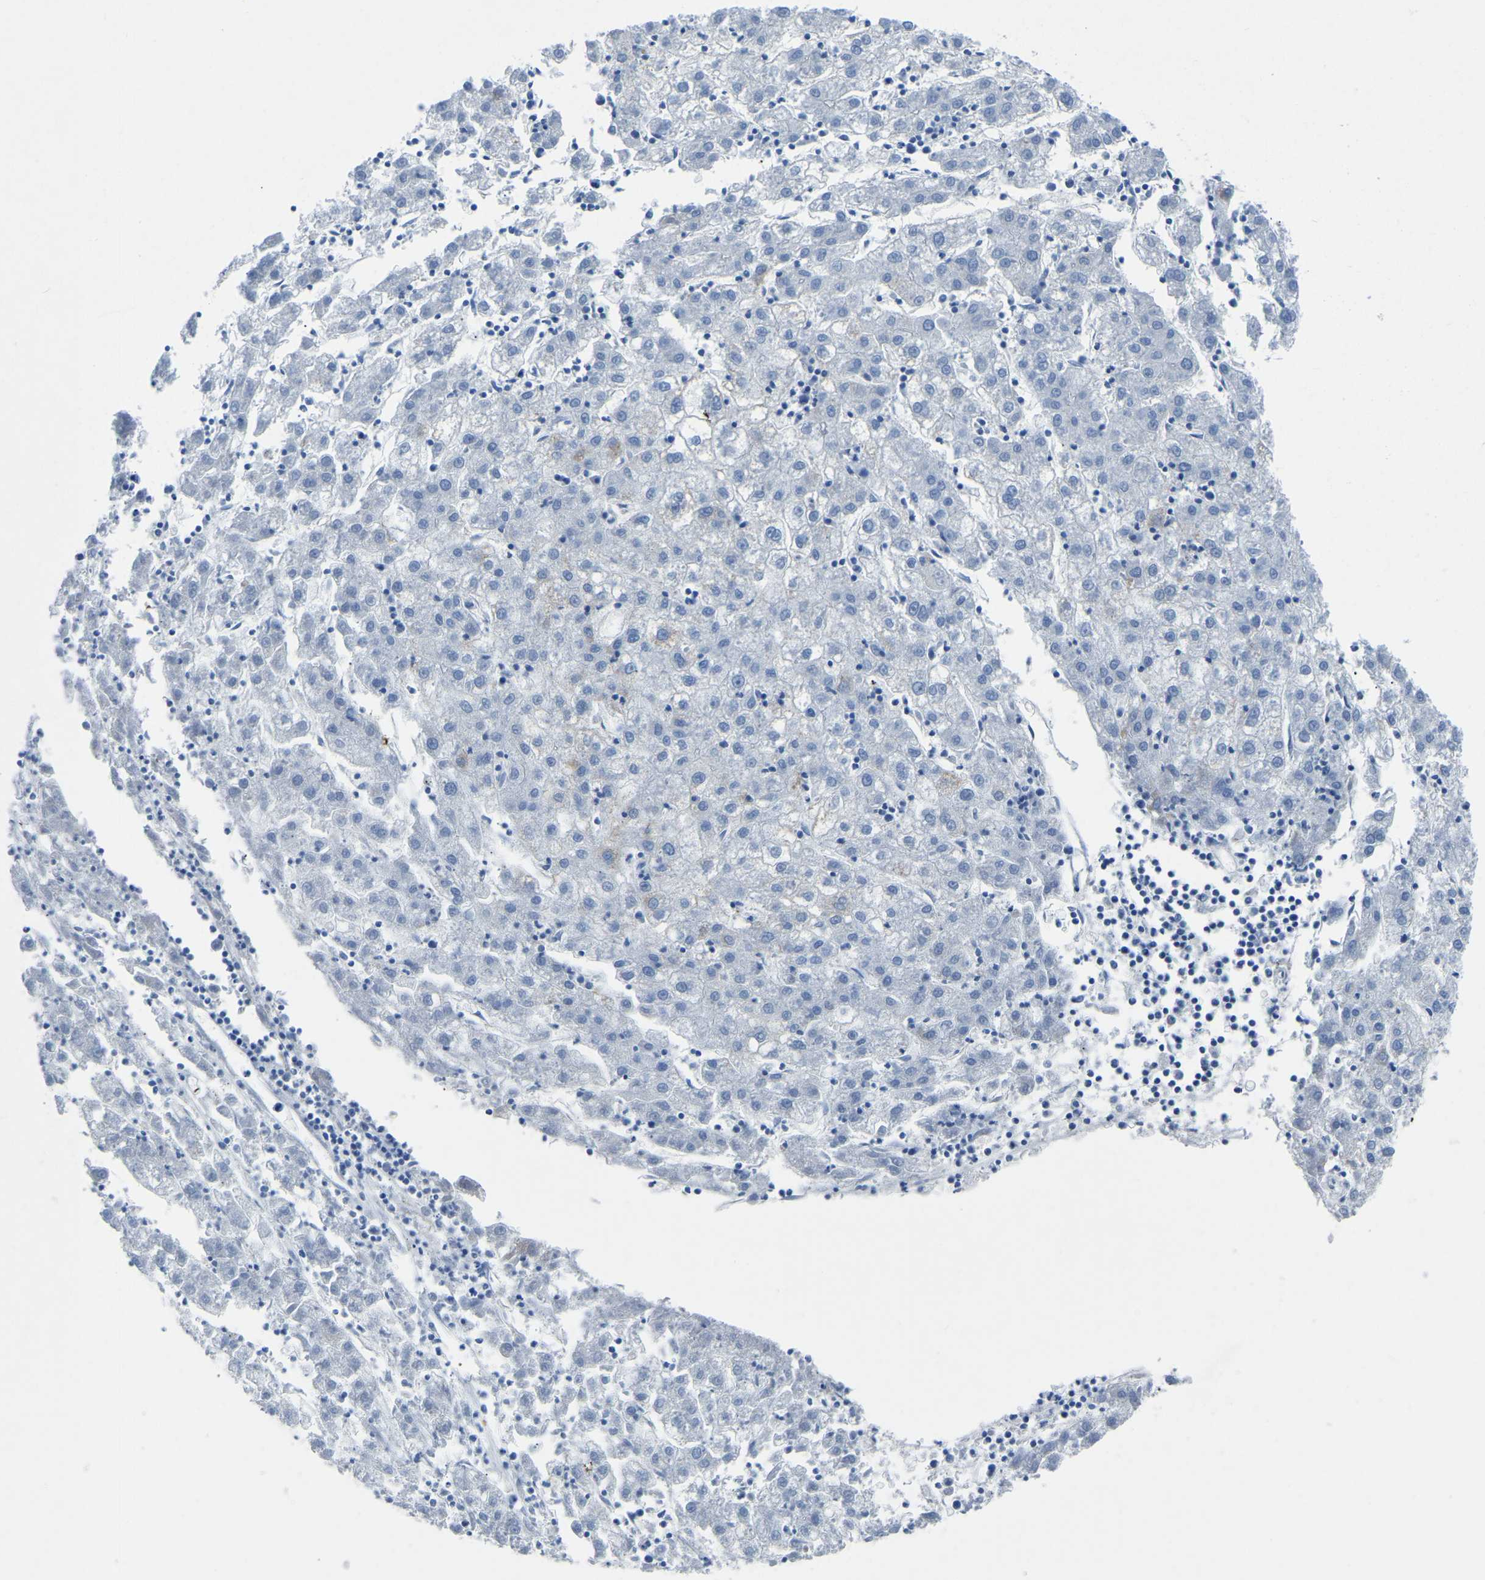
{"staining": {"intensity": "negative", "quantity": "none", "location": "none"}, "tissue": "liver cancer", "cell_type": "Tumor cells", "image_type": "cancer", "snomed": [{"axis": "morphology", "description": "Carcinoma, Hepatocellular, NOS"}, {"axis": "topography", "description": "Liver"}], "caption": "This is an immunohistochemistry (IHC) micrograph of human liver hepatocellular carcinoma. There is no positivity in tumor cells.", "gene": "ETFA", "patient": {"sex": "male", "age": 72}}